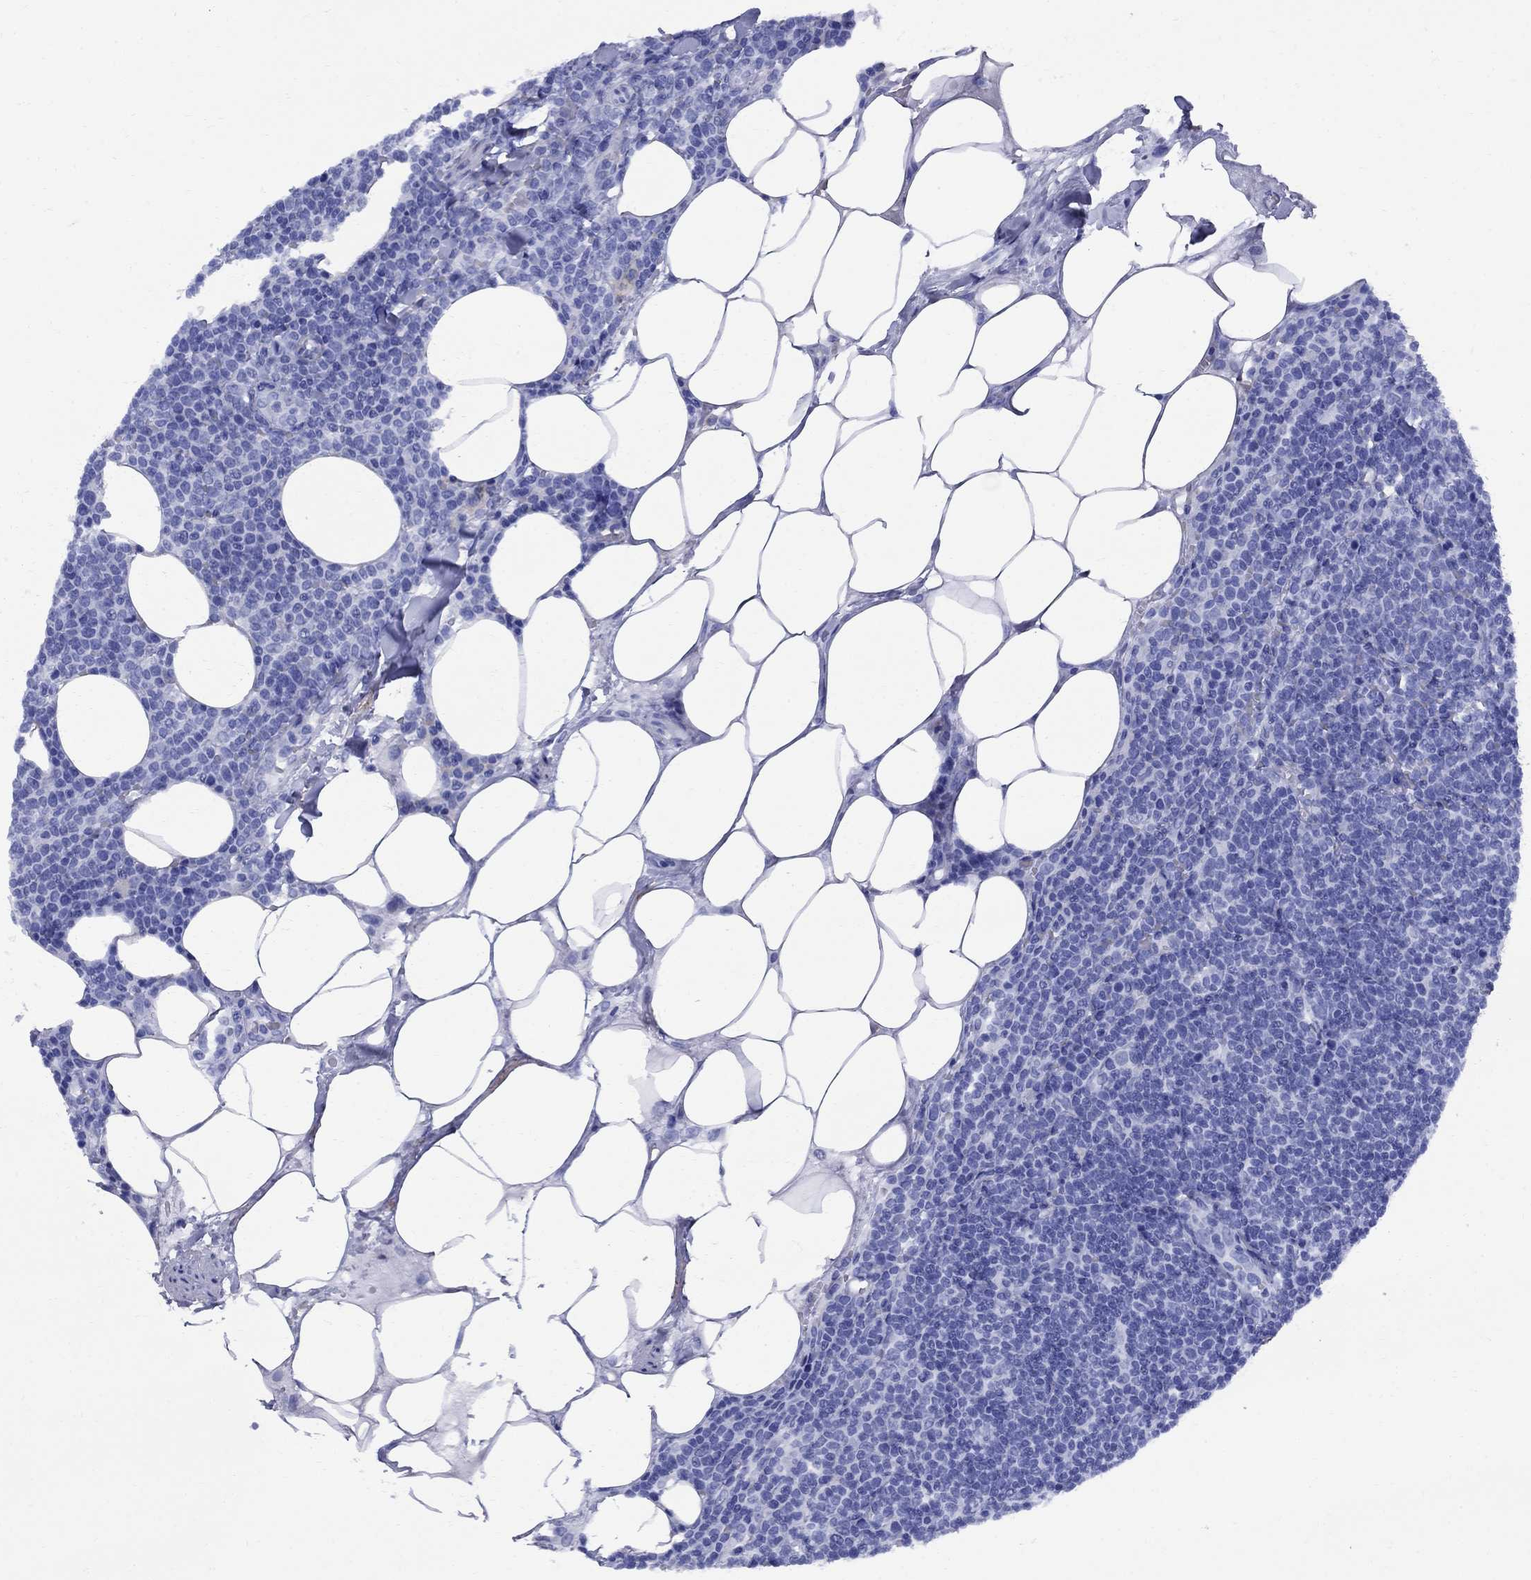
{"staining": {"intensity": "negative", "quantity": "none", "location": "none"}, "tissue": "lymphoma", "cell_type": "Tumor cells", "image_type": "cancer", "snomed": [{"axis": "morphology", "description": "Malignant lymphoma, non-Hodgkin's type, High grade"}, {"axis": "topography", "description": "Lymph node"}], "caption": "Lymphoma stained for a protein using immunohistochemistry reveals no expression tumor cells.", "gene": "VTN", "patient": {"sex": "male", "age": 61}}